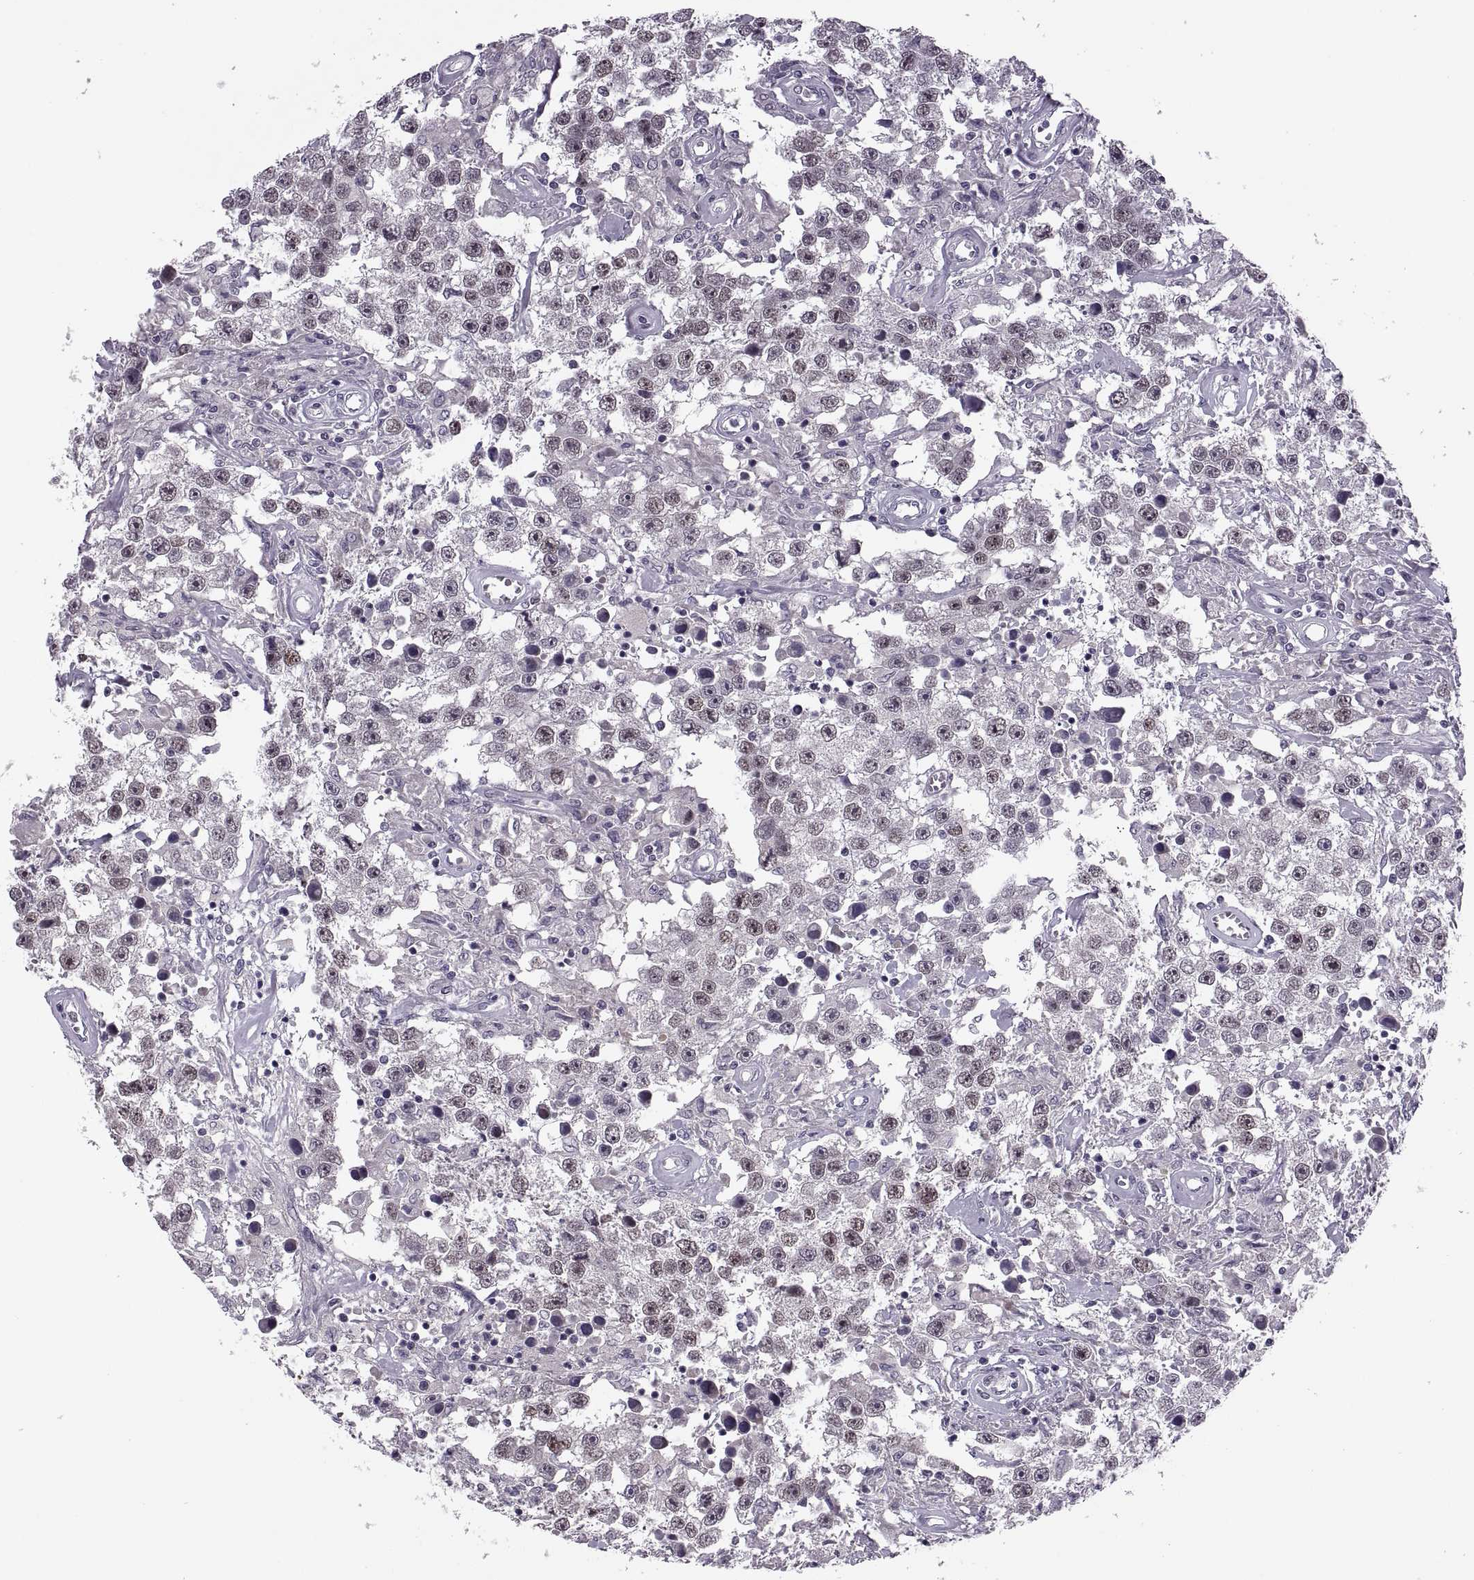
{"staining": {"intensity": "weak", "quantity": "<25%", "location": "nuclear"}, "tissue": "testis cancer", "cell_type": "Tumor cells", "image_type": "cancer", "snomed": [{"axis": "morphology", "description": "Seminoma, NOS"}, {"axis": "topography", "description": "Testis"}], "caption": "IHC of human testis seminoma reveals no positivity in tumor cells. (Immunohistochemistry (ihc), brightfield microscopy, high magnification).", "gene": "CACNA1F", "patient": {"sex": "male", "age": 43}}